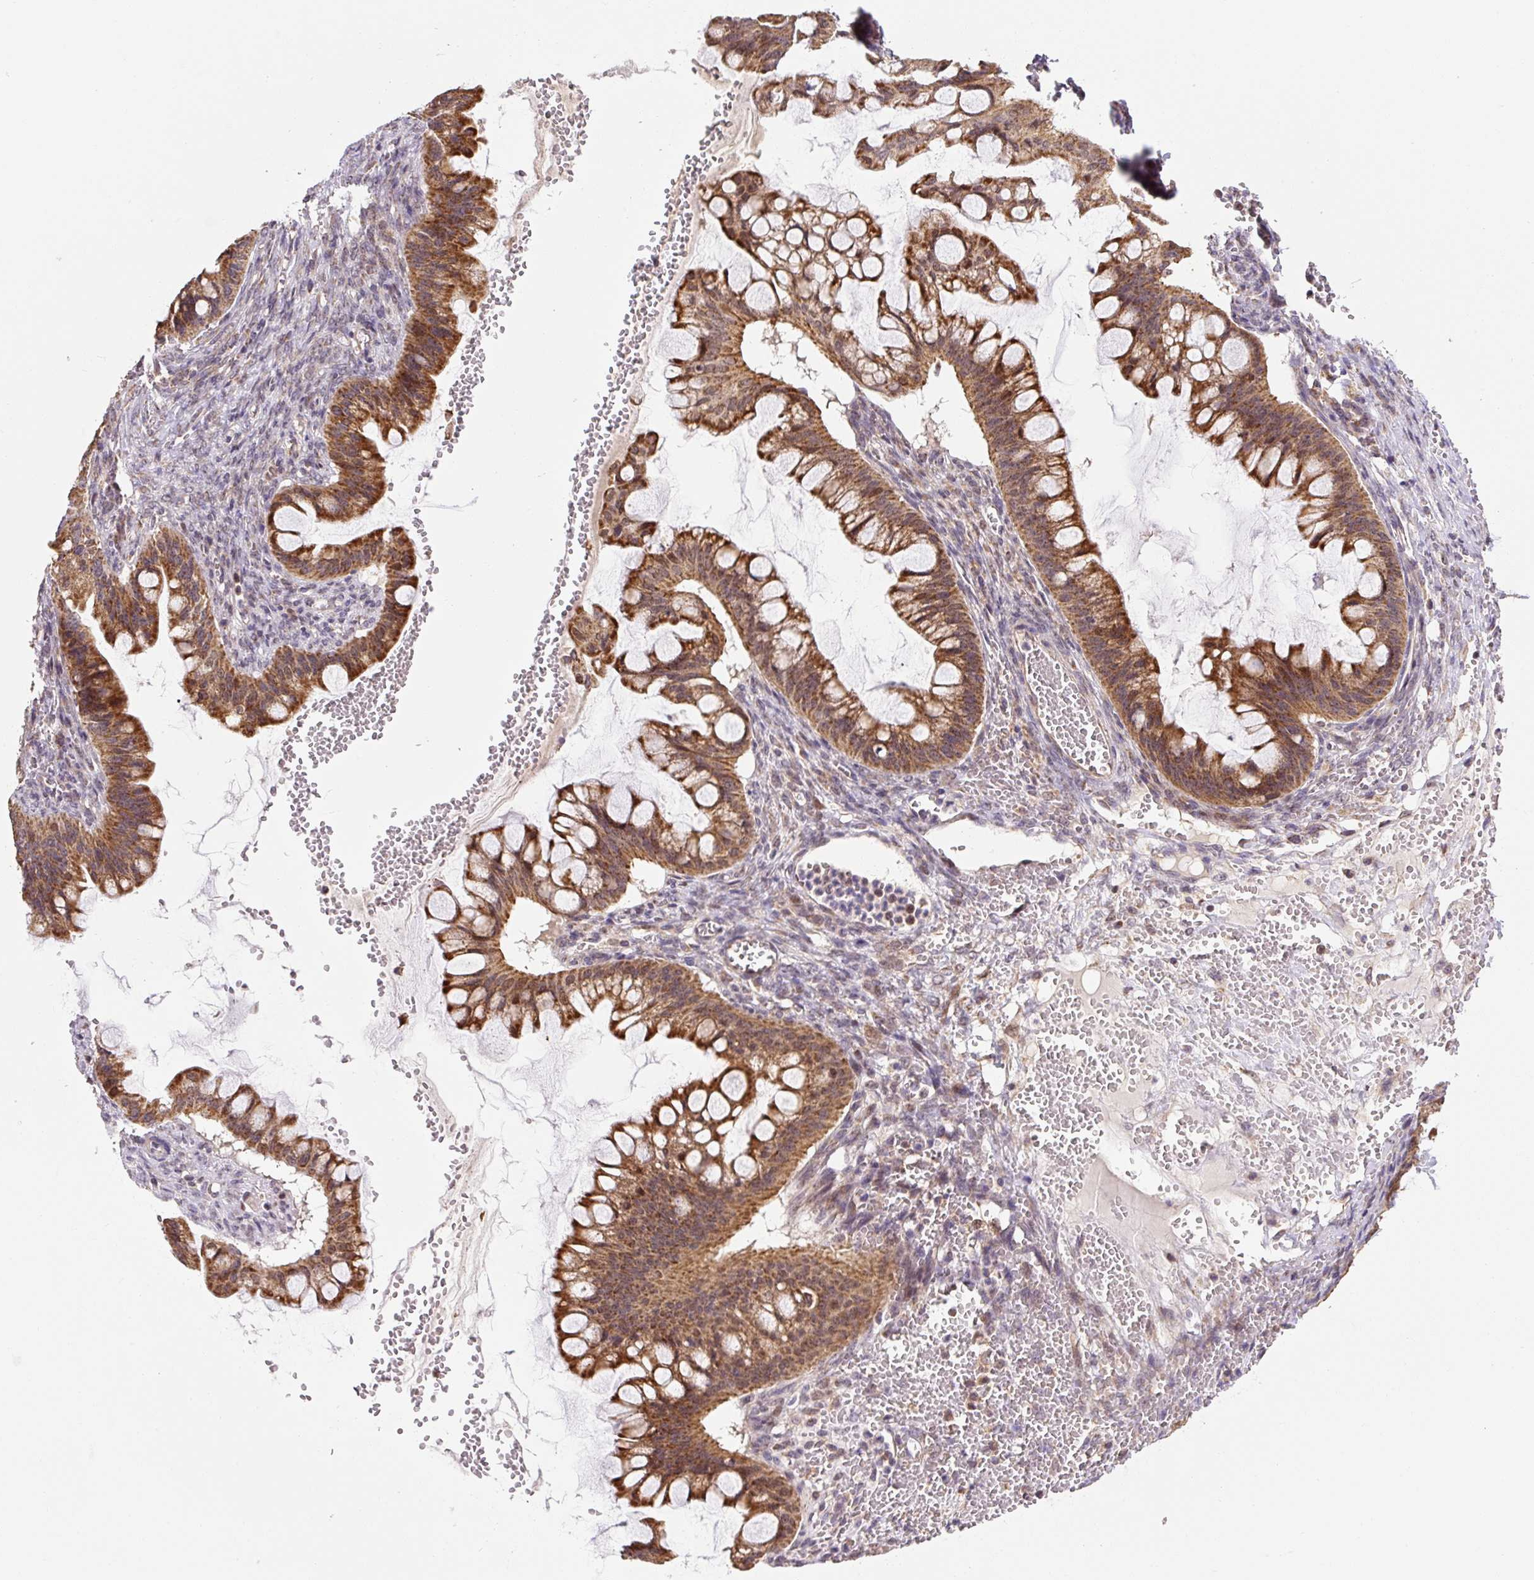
{"staining": {"intensity": "moderate", "quantity": ">75%", "location": "cytoplasmic/membranous"}, "tissue": "ovarian cancer", "cell_type": "Tumor cells", "image_type": "cancer", "snomed": [{"axis": "morphology", "description": "Cystadenocarcinoma, mucinous, NOS"}, {"axis": "topography", "description": "Ovary"}], "caption": "Ovarian cancer tissue shows moderate cytoplasmic/membranous positivity in approximately >75% of tumor cells, visualized by immunohistochemistry.", "gene": "MFSD9", "patient": {"sex": "female", "age": 73}}